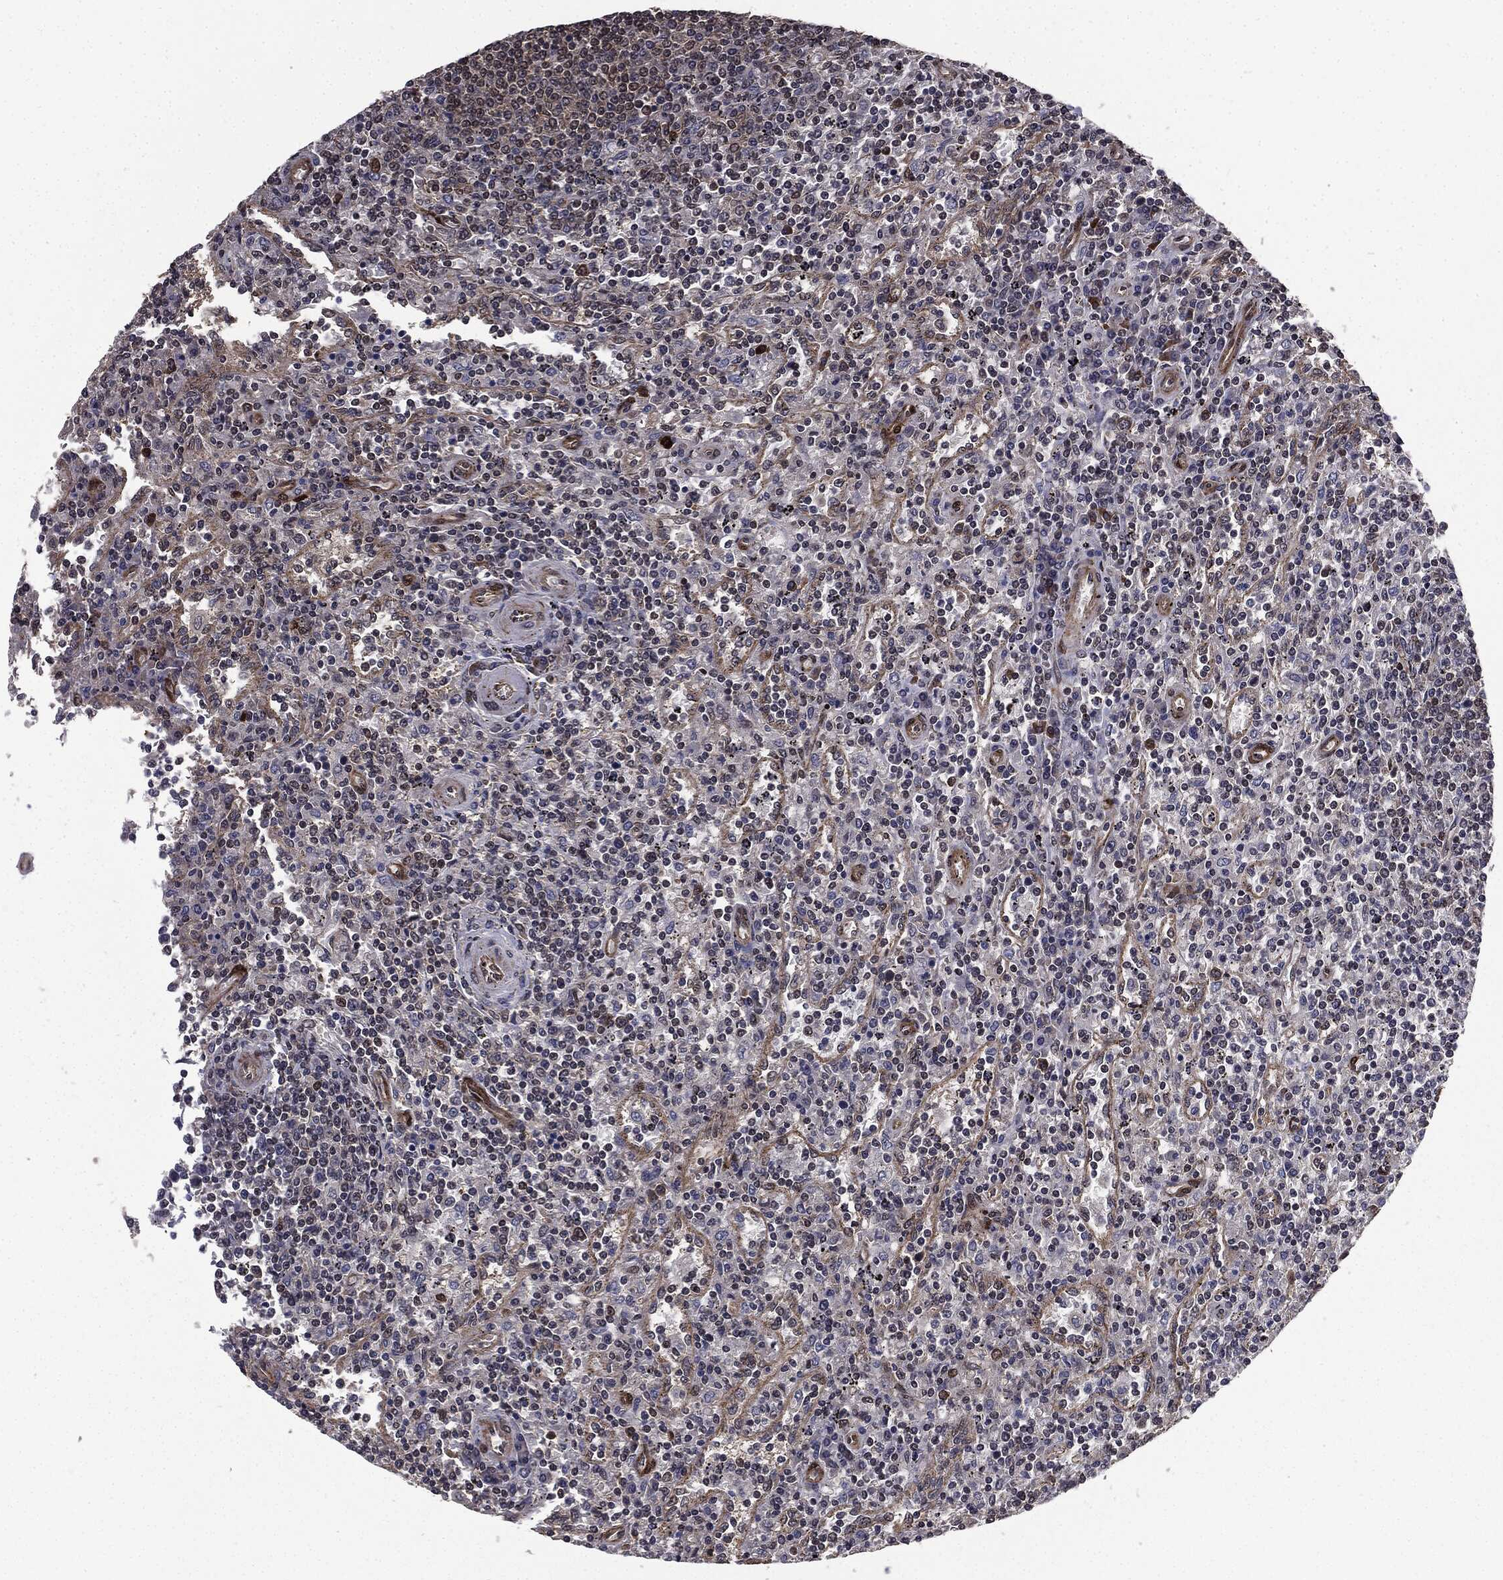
{"staining": {"intensity": "negative", "quantity": "none", "location": "none"}, "tissue": "lymphoma", "cell_type": "Tumor cells", "image_type": "cancer", "snomed": [{"axis": "morphology", "description": "Malignant lymphoma, non-Hodgkin's type, Low grade"}, {"axis": "topography", "description": "Spleen"}], "caption": "This is a image of immunohistochemistry (IHC) staining of lymphoma, which shows no positivity in tumor cells.", "gene": "PTPA", "patient": {"sex": "male", "age": 62}}